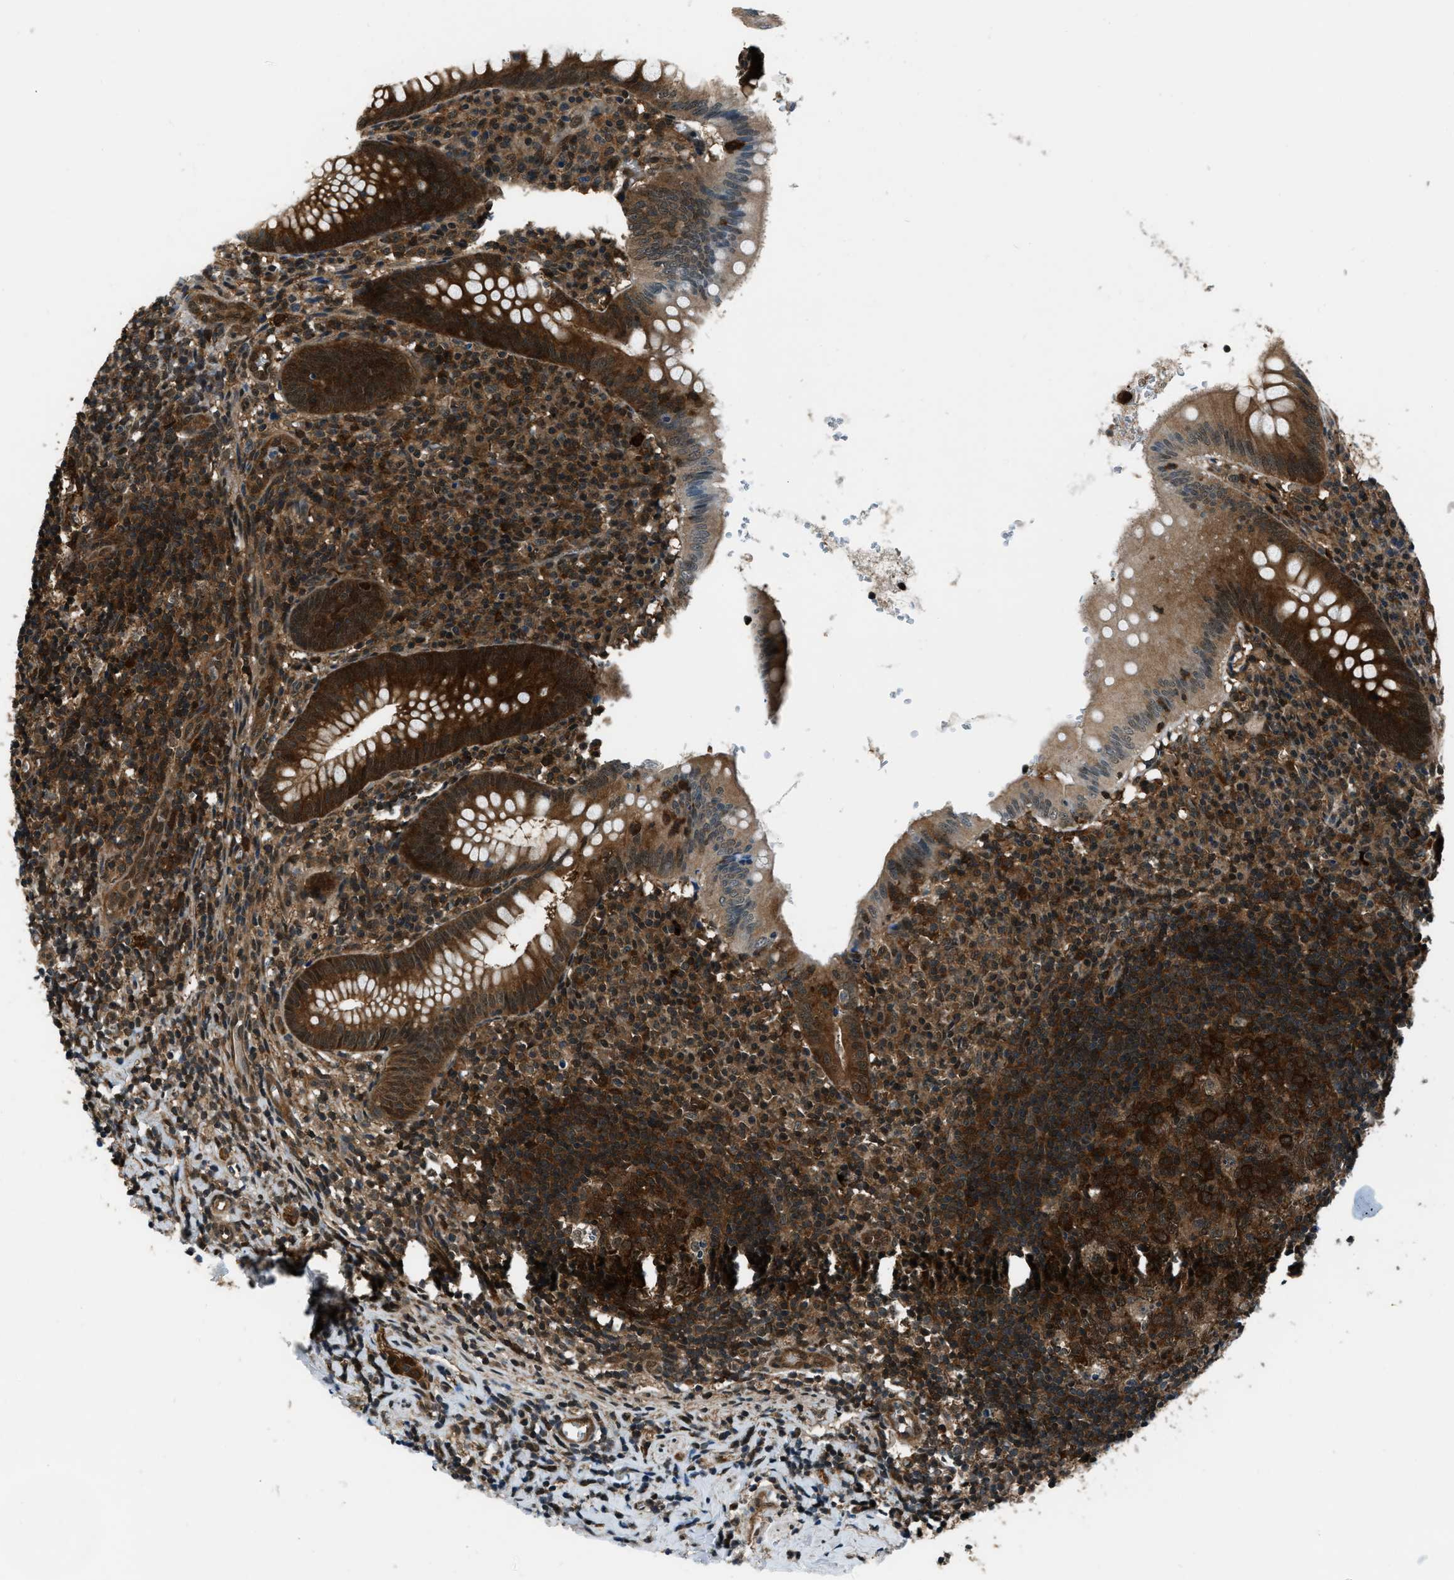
{"staining": {"intensity": "strong", "quantity": ">75%", "location": "cytoplasmic/membranous,nuclear"}, "tissue": "appendix", "cell_type": "Glandular cells", "image_type": "normal", "snomed": [{"axis": "morphology", "description": "Normal tissue, NOS"}, {"axis": "topography", "description": "Appendix"}], "caption": "The image displays staining of unremarkable appendix, revealing strong cytoplasmic/membranous,nuclear protein staining (brown color) within glandular cells.", "gene": "NUDCD3", "patient": {"sex": "male", "age": 8}}